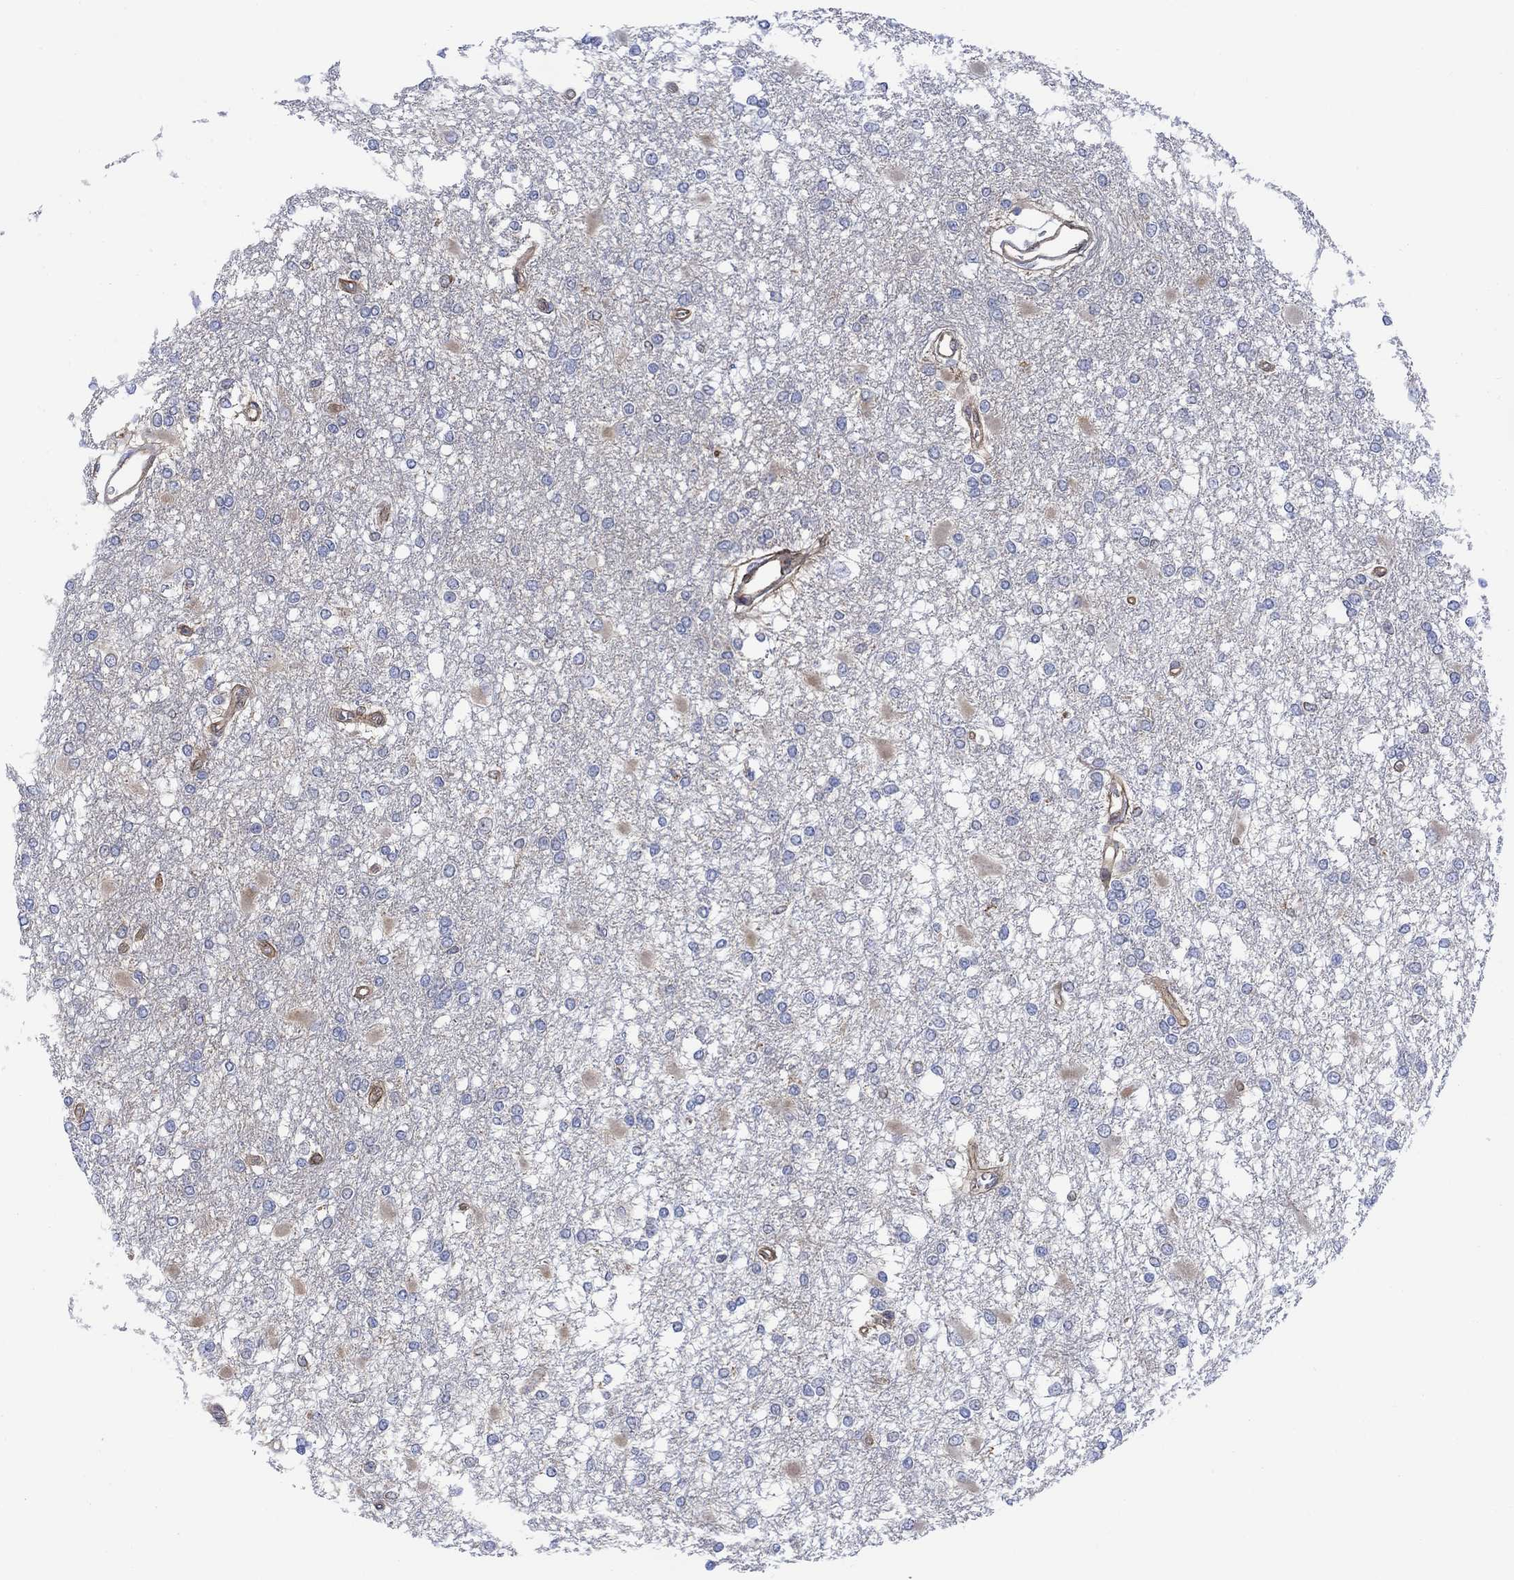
{"staining": {"intensity": "negative", "quantity": "none", "location": "none"}, "tissue": "glioma", "cell_type": "Tumor cells", "image_type": "cancer", "snomed": [{"axis": "morphology", "description": "Glioma, malignant, High grade"}, {"axis": "topography", "description": "Cerebral cortex"}], "caption": "Immunohistochemistry (IHC) histopathology image of neoplastic tissue: human high-grade glioma (malignant) stained with DAB demonstrates no significant protein staining in tumor cells. (Immunohistochemistry (IHC), brightfield microscopy, high magnification).", "gene": "GBP5", "patient": {"sex": "male", "age": 79}}